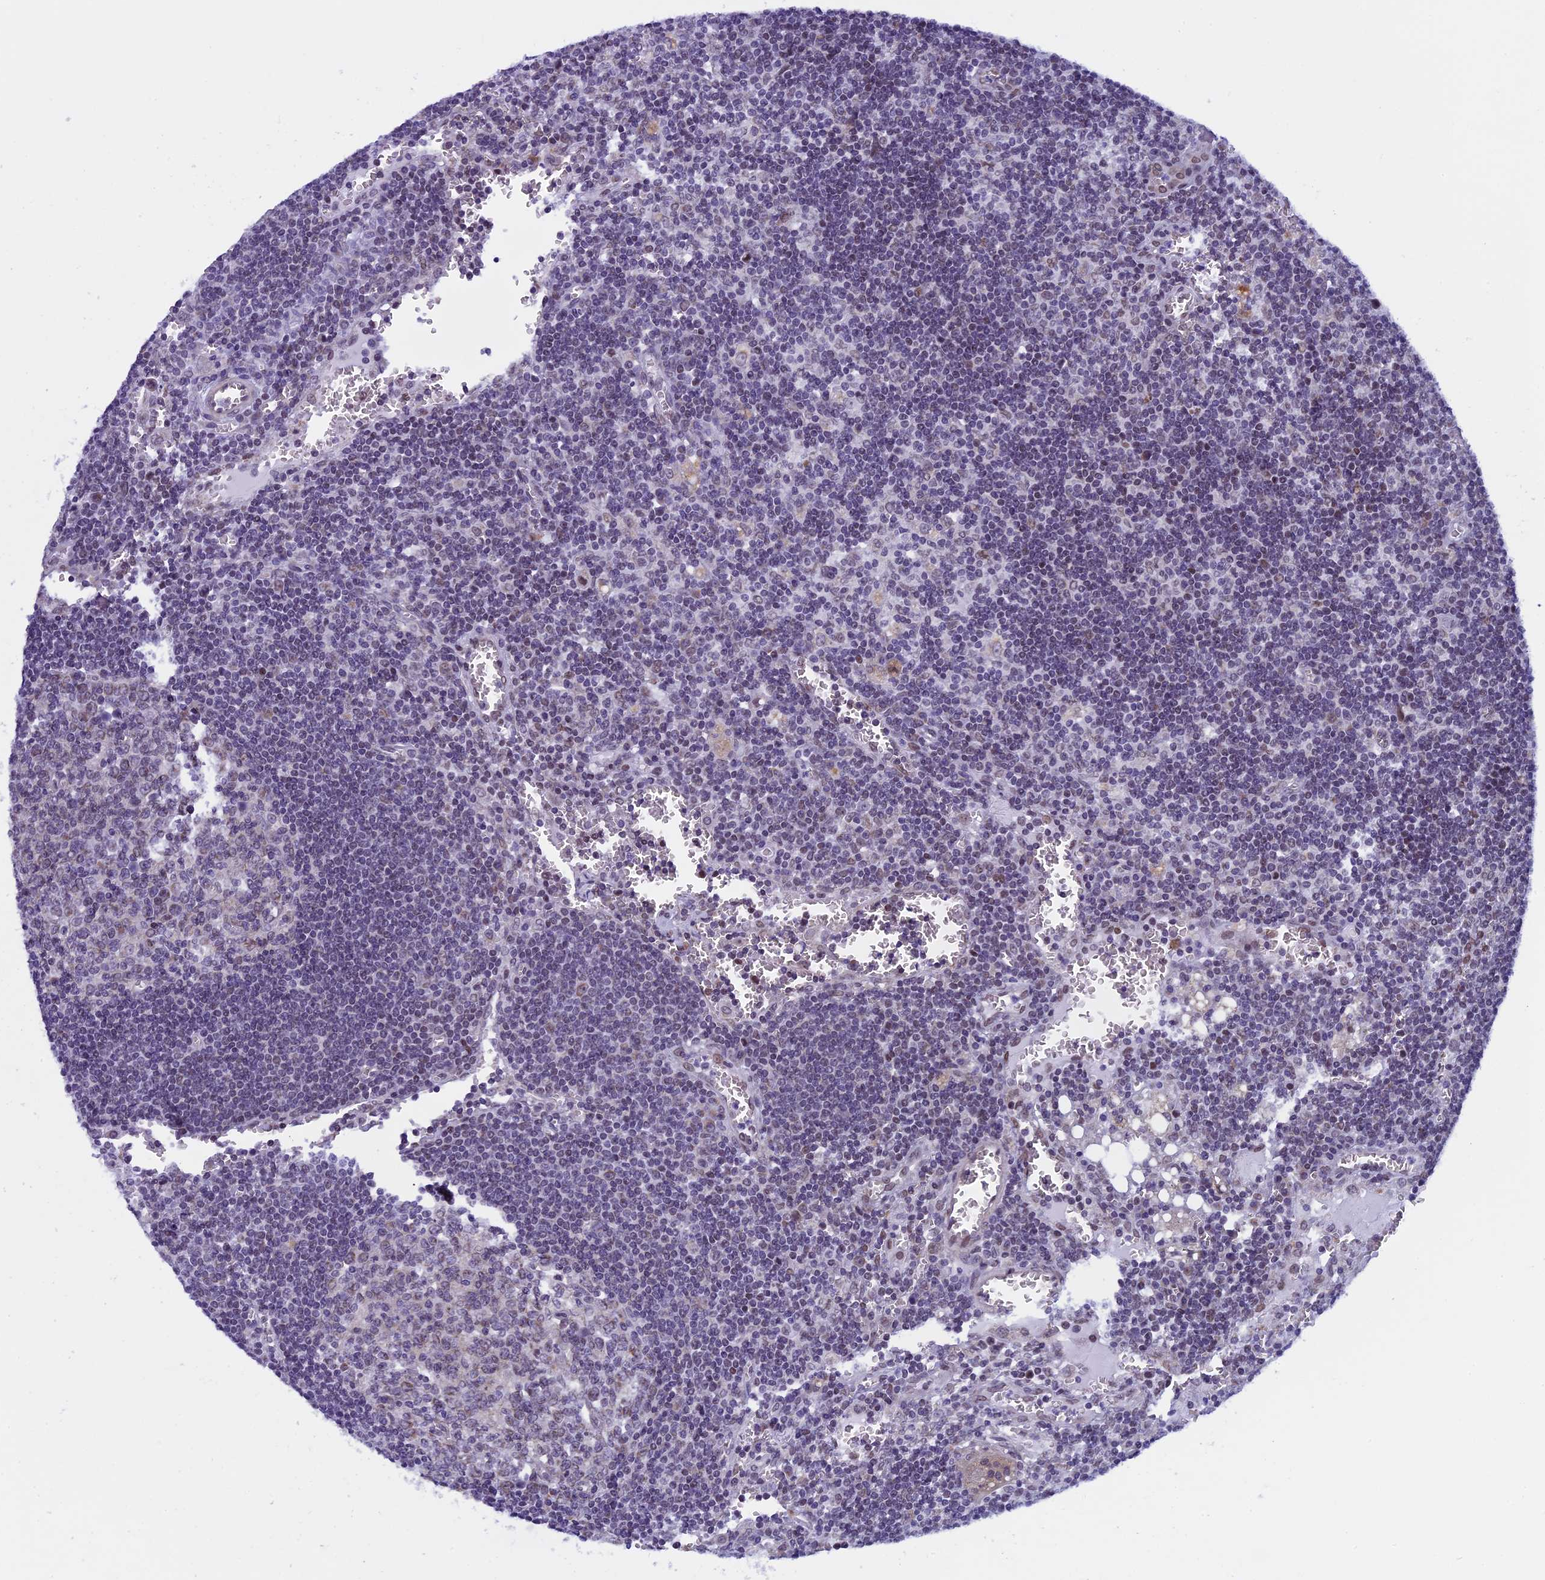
{"staining": {"intensity": "weak", "quantity": "<25%", "location": "cytoplasmic/membranous"}, "tissue": "lymph node", "cell_type": "Germinal center cells", "image_type": "normal", "snomed": [{"axis": "morphology", "description": "Normal tissue, NOS"}, {"axis": "topography", "description": "Lymph node"}], "caption": "This is an IHC photomicrograph of unremarkable human lymph node. There is no staining in germinal center cells.", "gene": "ZNF317", "patient": {"sex": "female", "age": 73}}